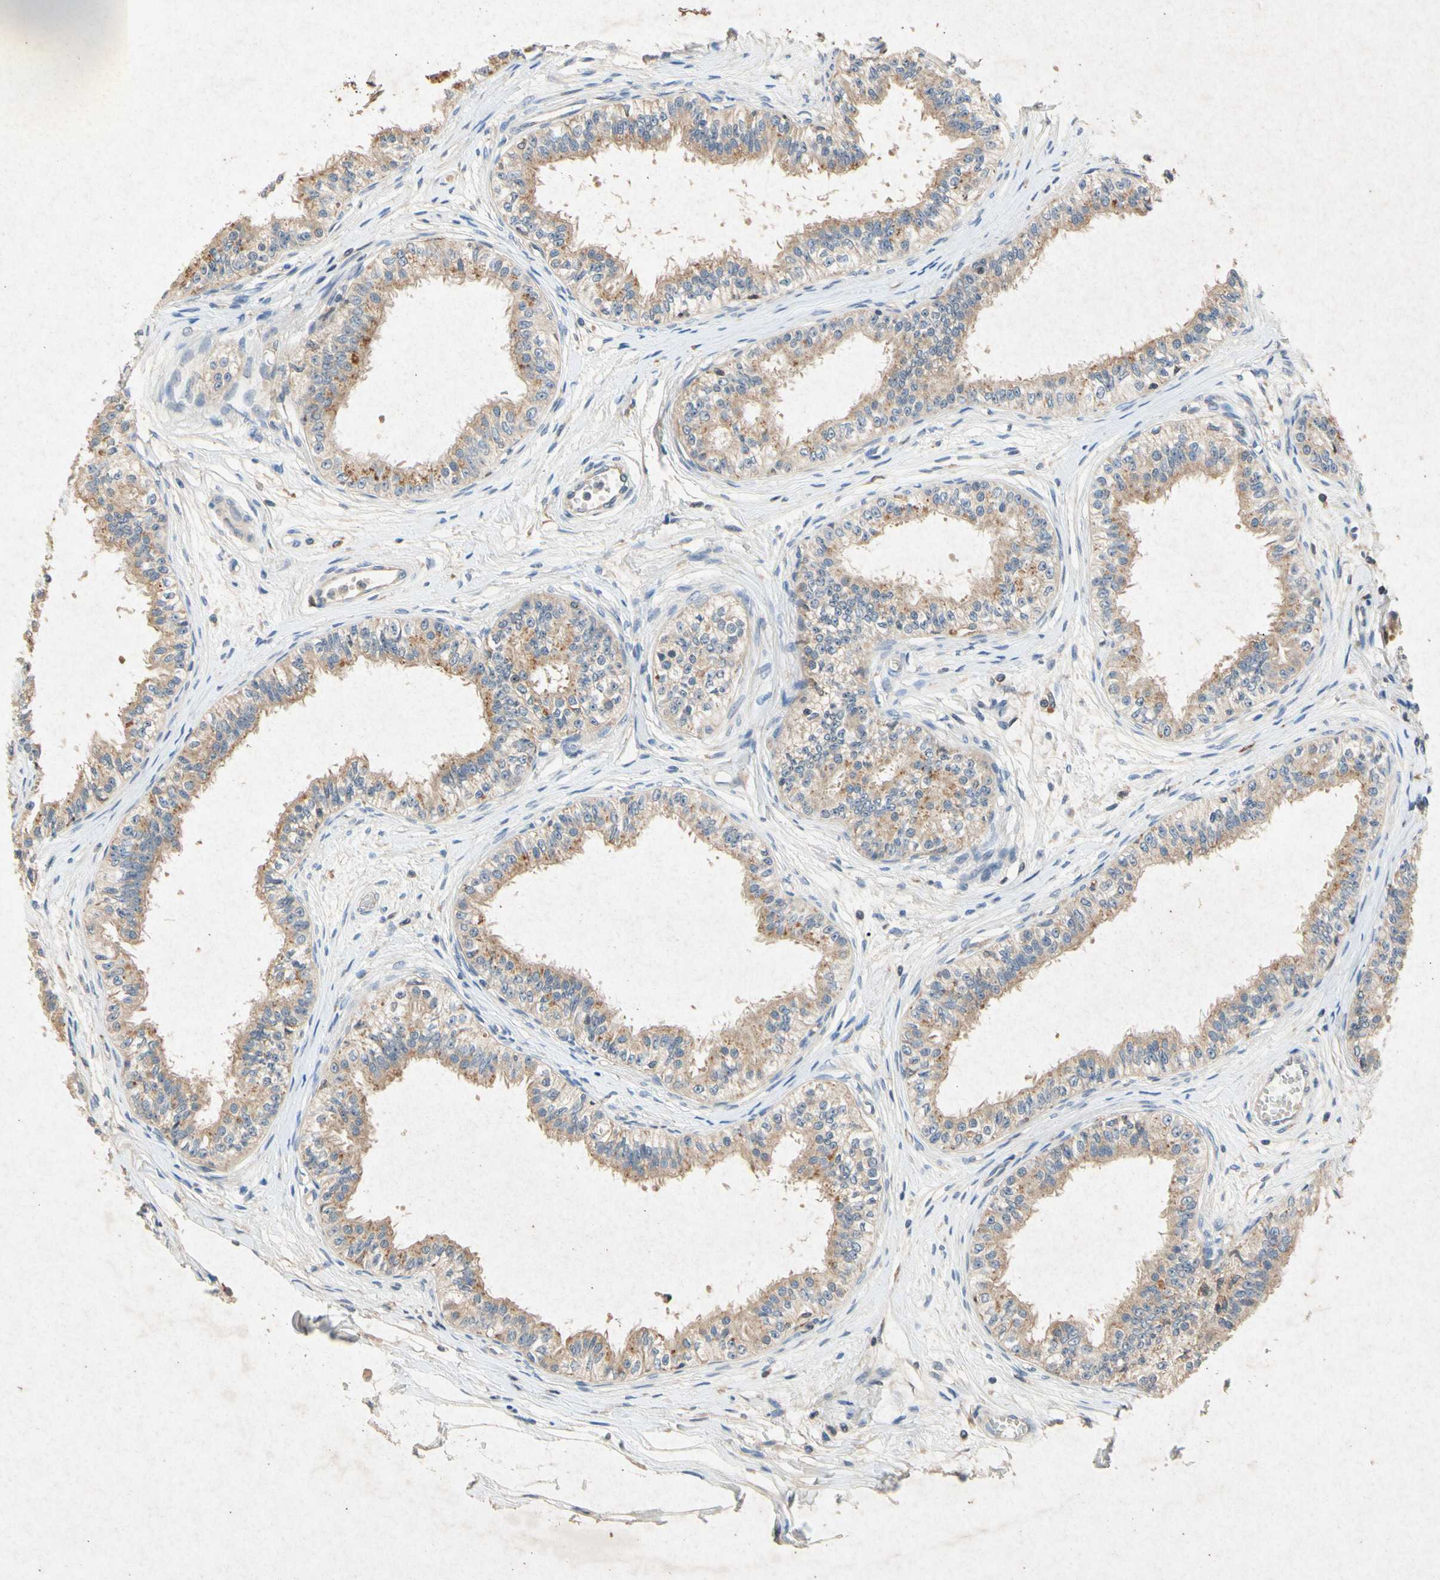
{"staining": {"intensity": "moderate", "quantity": ">75%", "location": "cytoplasmic/membranous"}, "tissue": "epididymis", "cell_type": "Glandular cells", "image_type": "normal", "snomed": [{"axis": "morphology", "description": "Normal tissue, NOS"}, {"axis": "morphology", "description": "Adenocarcinoma, metastatic, NOS"}, {"axis": "topography", "description": "Testis"}, {"axis": "topography", "description": "Epididymis"}], "caption": "IHC (DAB (3,3'-diaminobenzidine)) staining of normal epididymis shows moderate cytoplasmic/membranous protein positivity in approximately >75% of glandular cells.", "gene": "RPS6KA1", "patient": {"sex": "male", "age": 26}}